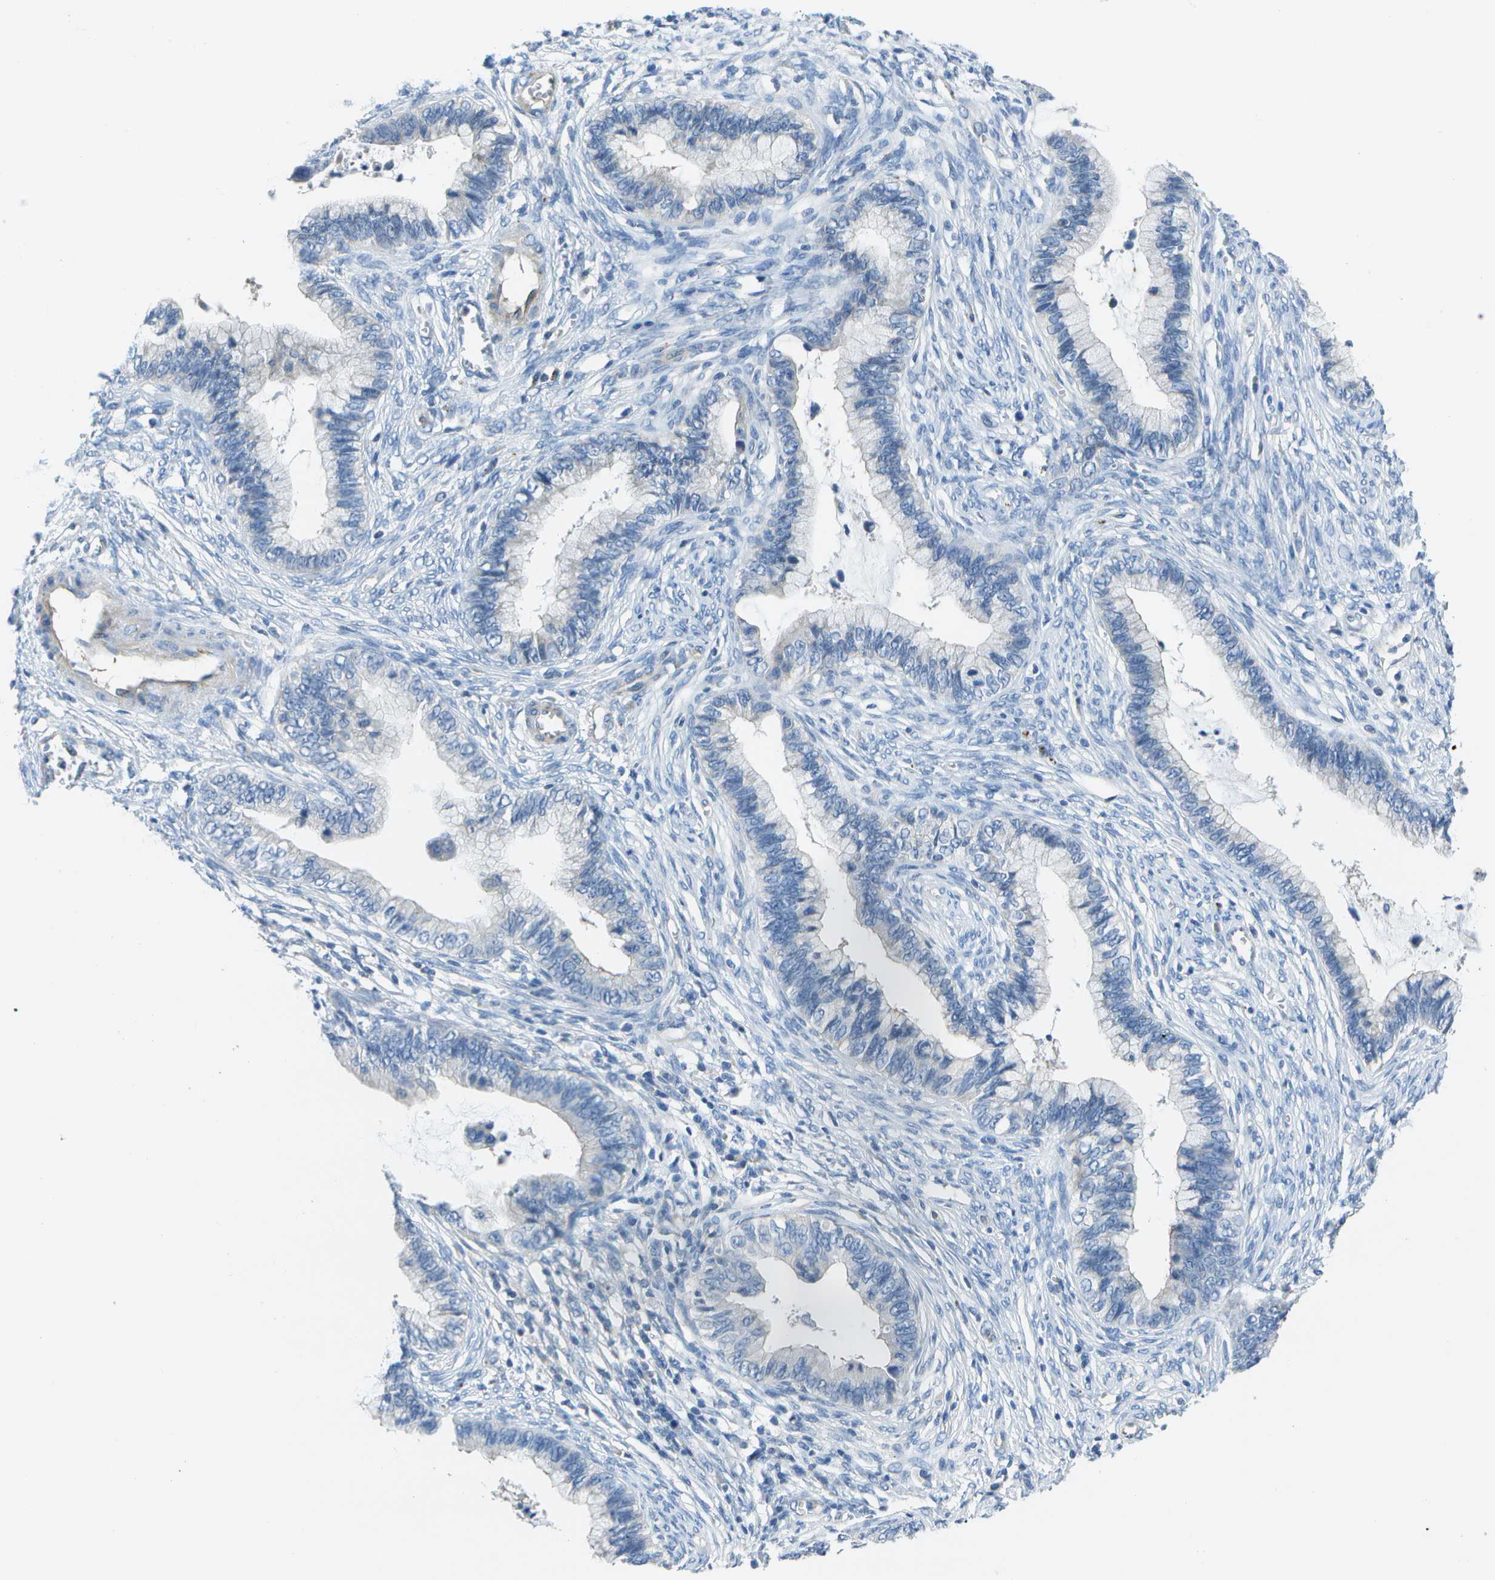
{"staining": {"intensity": "negative", "quantity": "none", "location": "none"}, "tissue": "cervical cancer", "cell_type": "Tumor cells", "image_type": "cancer", "snomed": [{"axis": "morphology", "description": "Adenocarcinoma, NOS"}, {"axis": "topography", "description": "Cervix"}], "caption": "The photomicrograph exhibits no significant positivity in tumor cells of cervical adenocarcinoma. The staining is performed using DAB brown chromogen with nuclei counter-stained in using hematoxylin.", "gene": "DCT", "patient": {"sex": "female", "age": 44}}